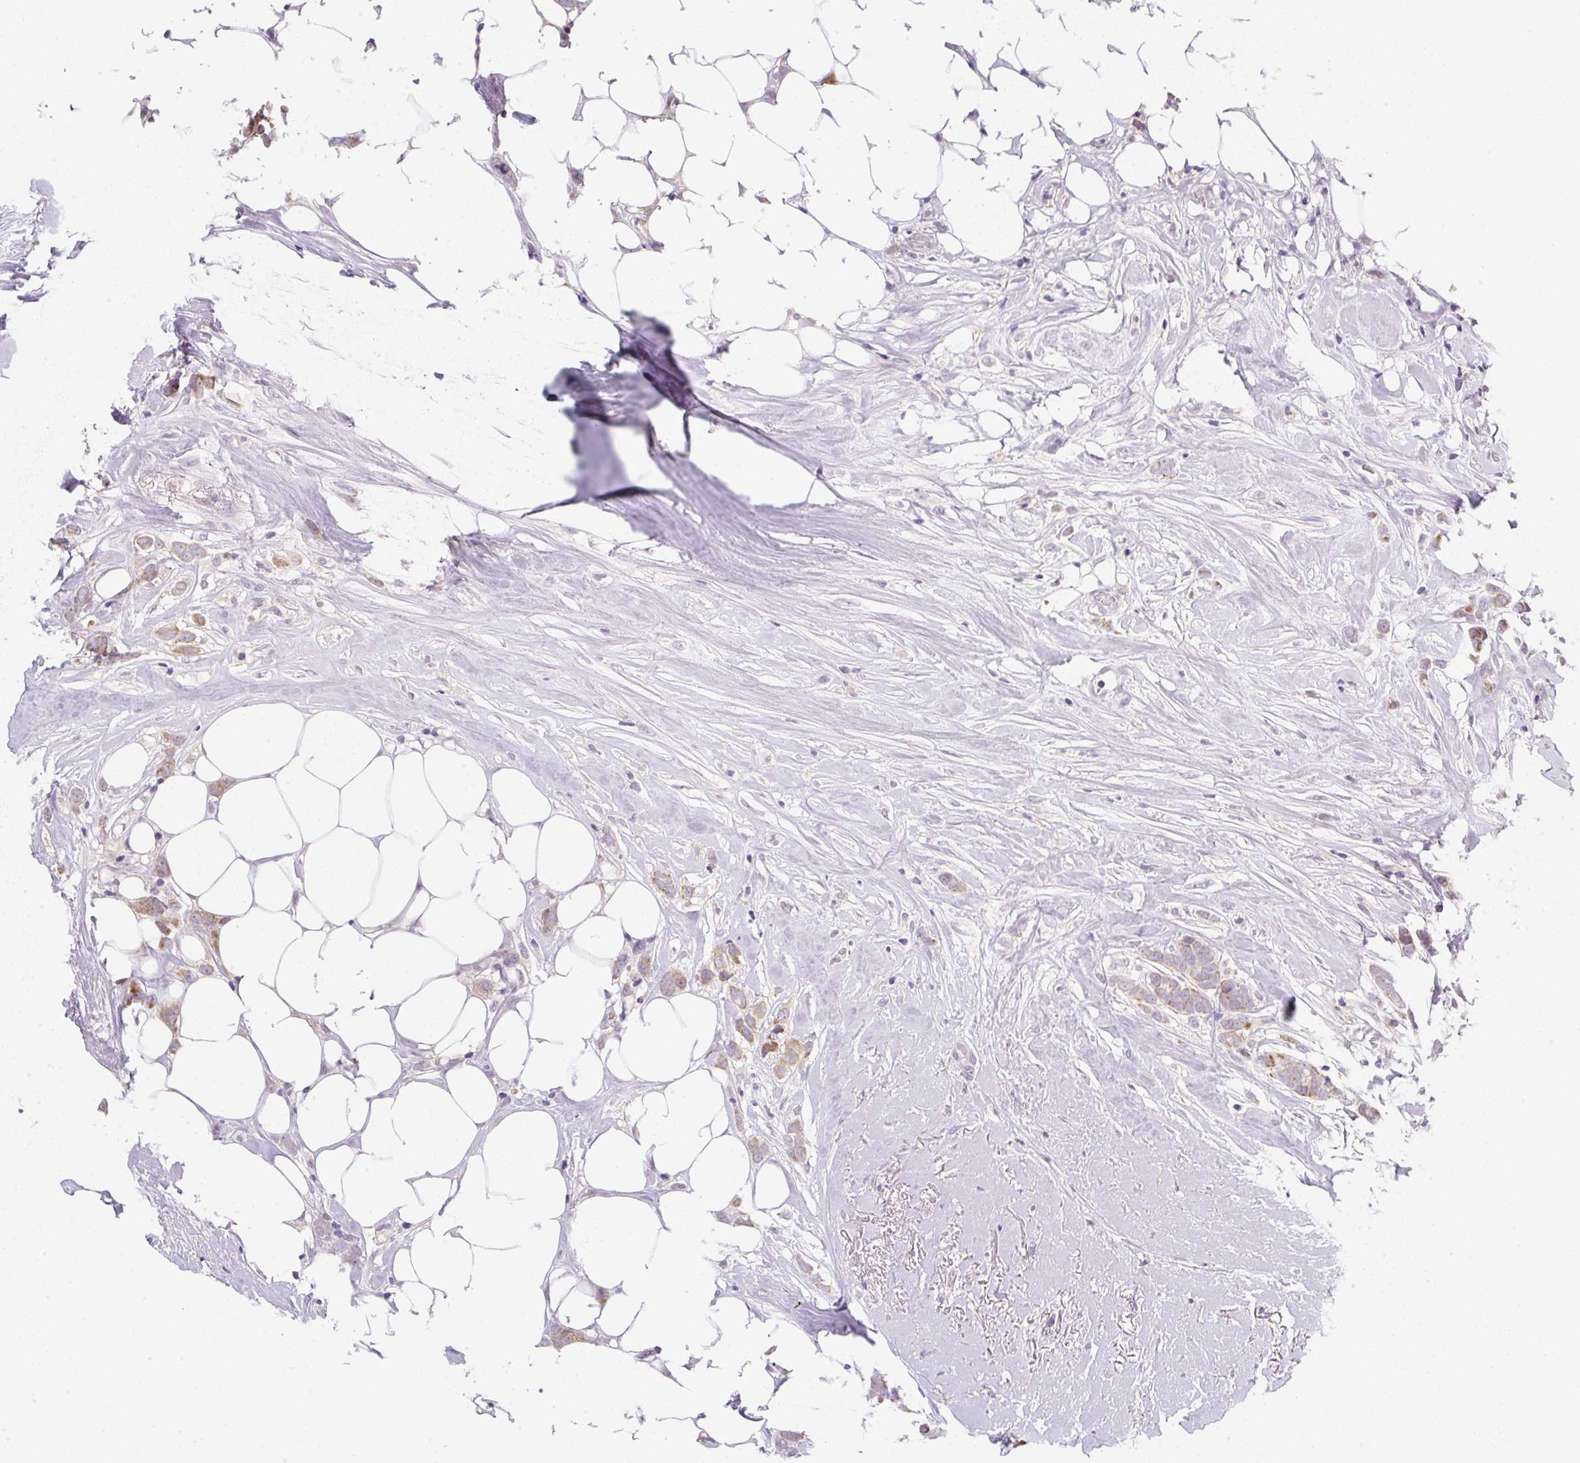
{"staining": {"intensity": "moderate", "quantity": ">75%", "location": "cytoplasmic/membranous"}, "tissue": "breast cancer", "cell_type": "Tumor cells", "image_type": "cancer", "snomed": [{"axis": "morphology", "description": "Duct carcinoma"}, {"axis": "topography", "description": "Breast"}], "caption": "Immunohistochemical staining of human breast invasive ductal carcinoma reveals medium levels of moderate cytoplasmic/membranous protein expression in about >75% of tumor cells.", "gene": "OMA1", "patient": {"sex": "female", "age": 80}}